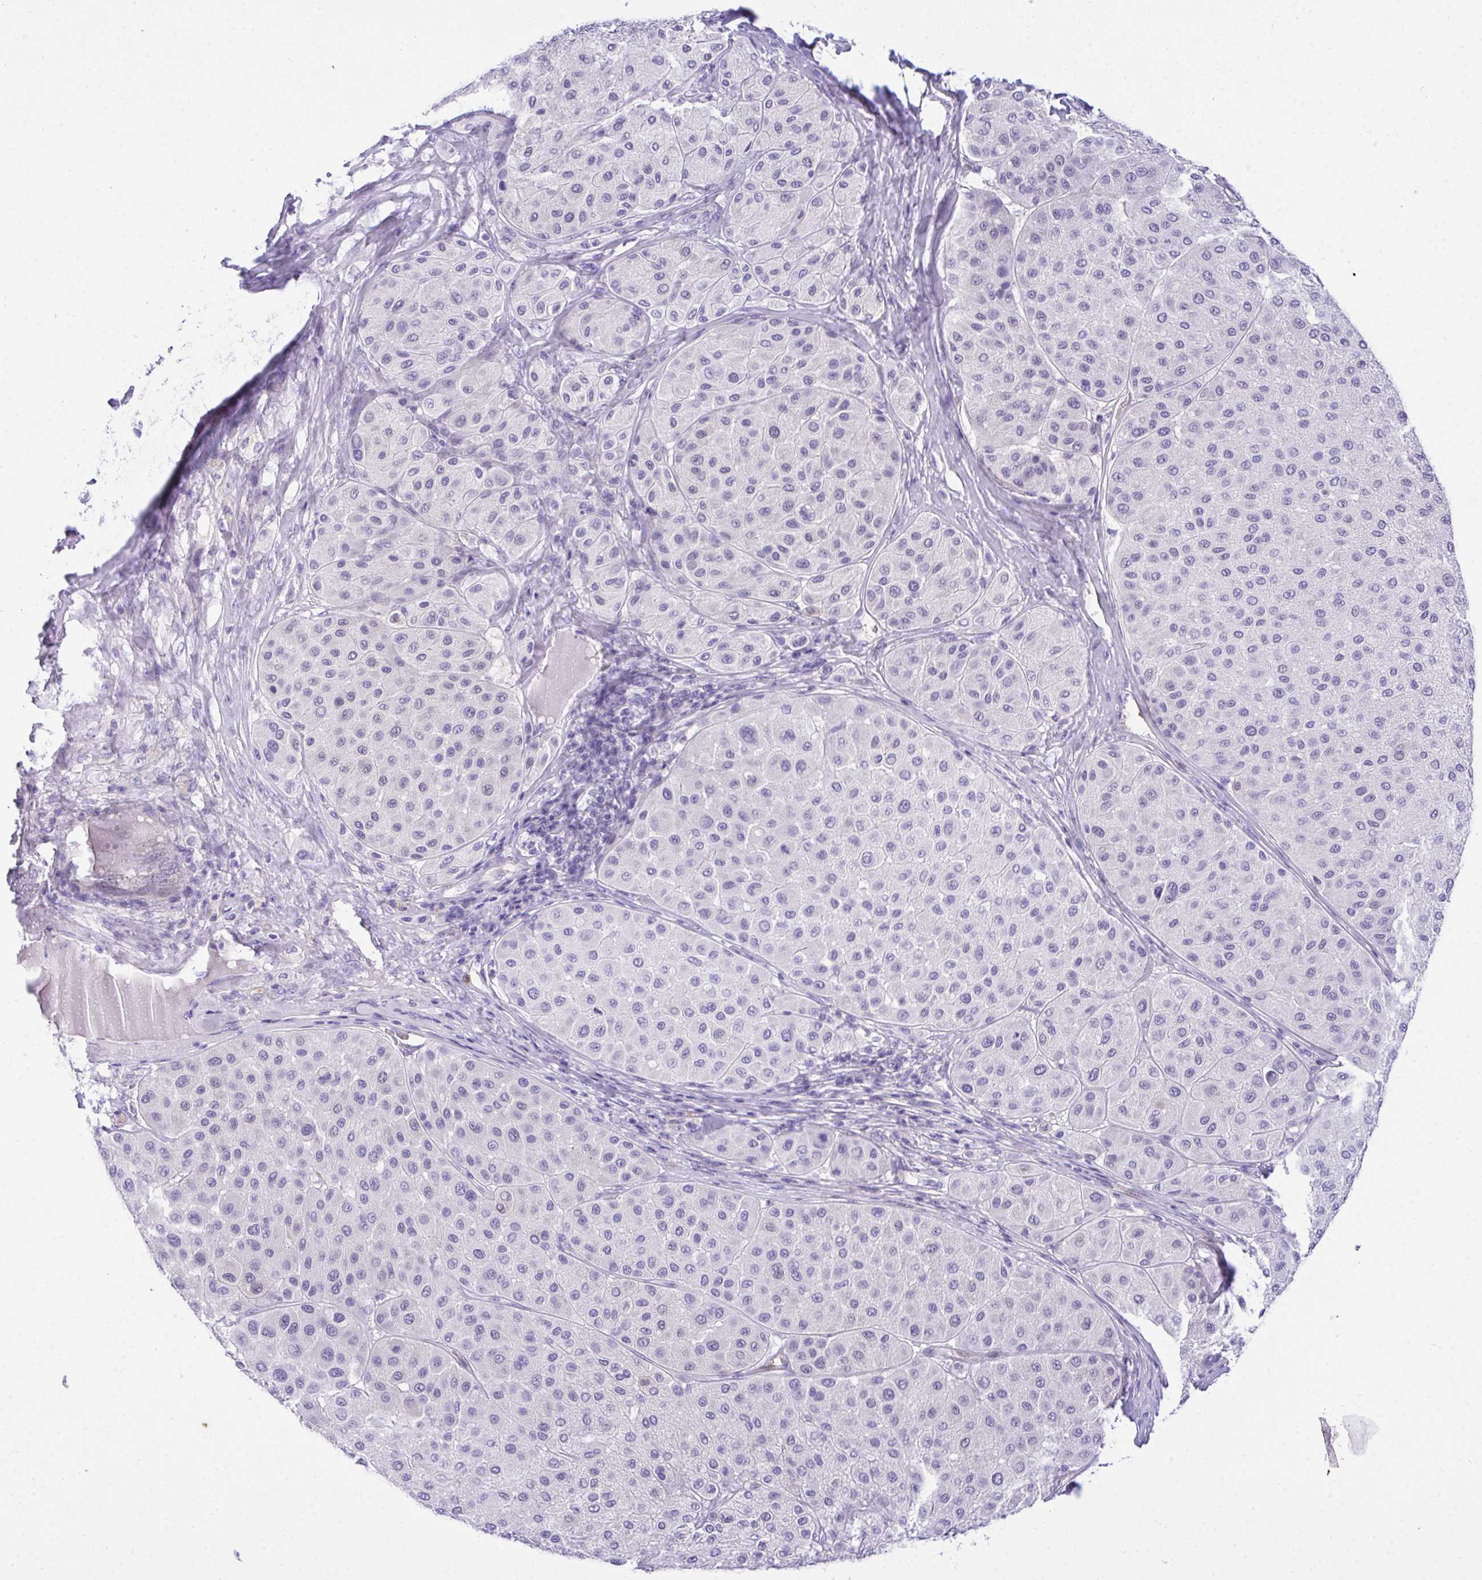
{"staining": {"intensity": "negative", "quantity": "none", "location": "none"}, "tissue": "melanoma", "cell_type": "Tumor cells", "image_type": "cancer", "snomed": [{"axis": "morphology", "description": "Malignant melanoma, Metastatic site"}, {"axis": "topography", "description": "Smooth muscle"}], "caption": "Immunohistochemical staining of malignant melanoma (metastatic site) demonstrates no significant staining in tumor cells. (DAB (3,3'-diaminobenzidine) immunohistochemistry (IHC) visualized using brightfield microscopy, high magnification).", "gene": "PGM2L1", "patient": {"sex": "male", "age": 41}}